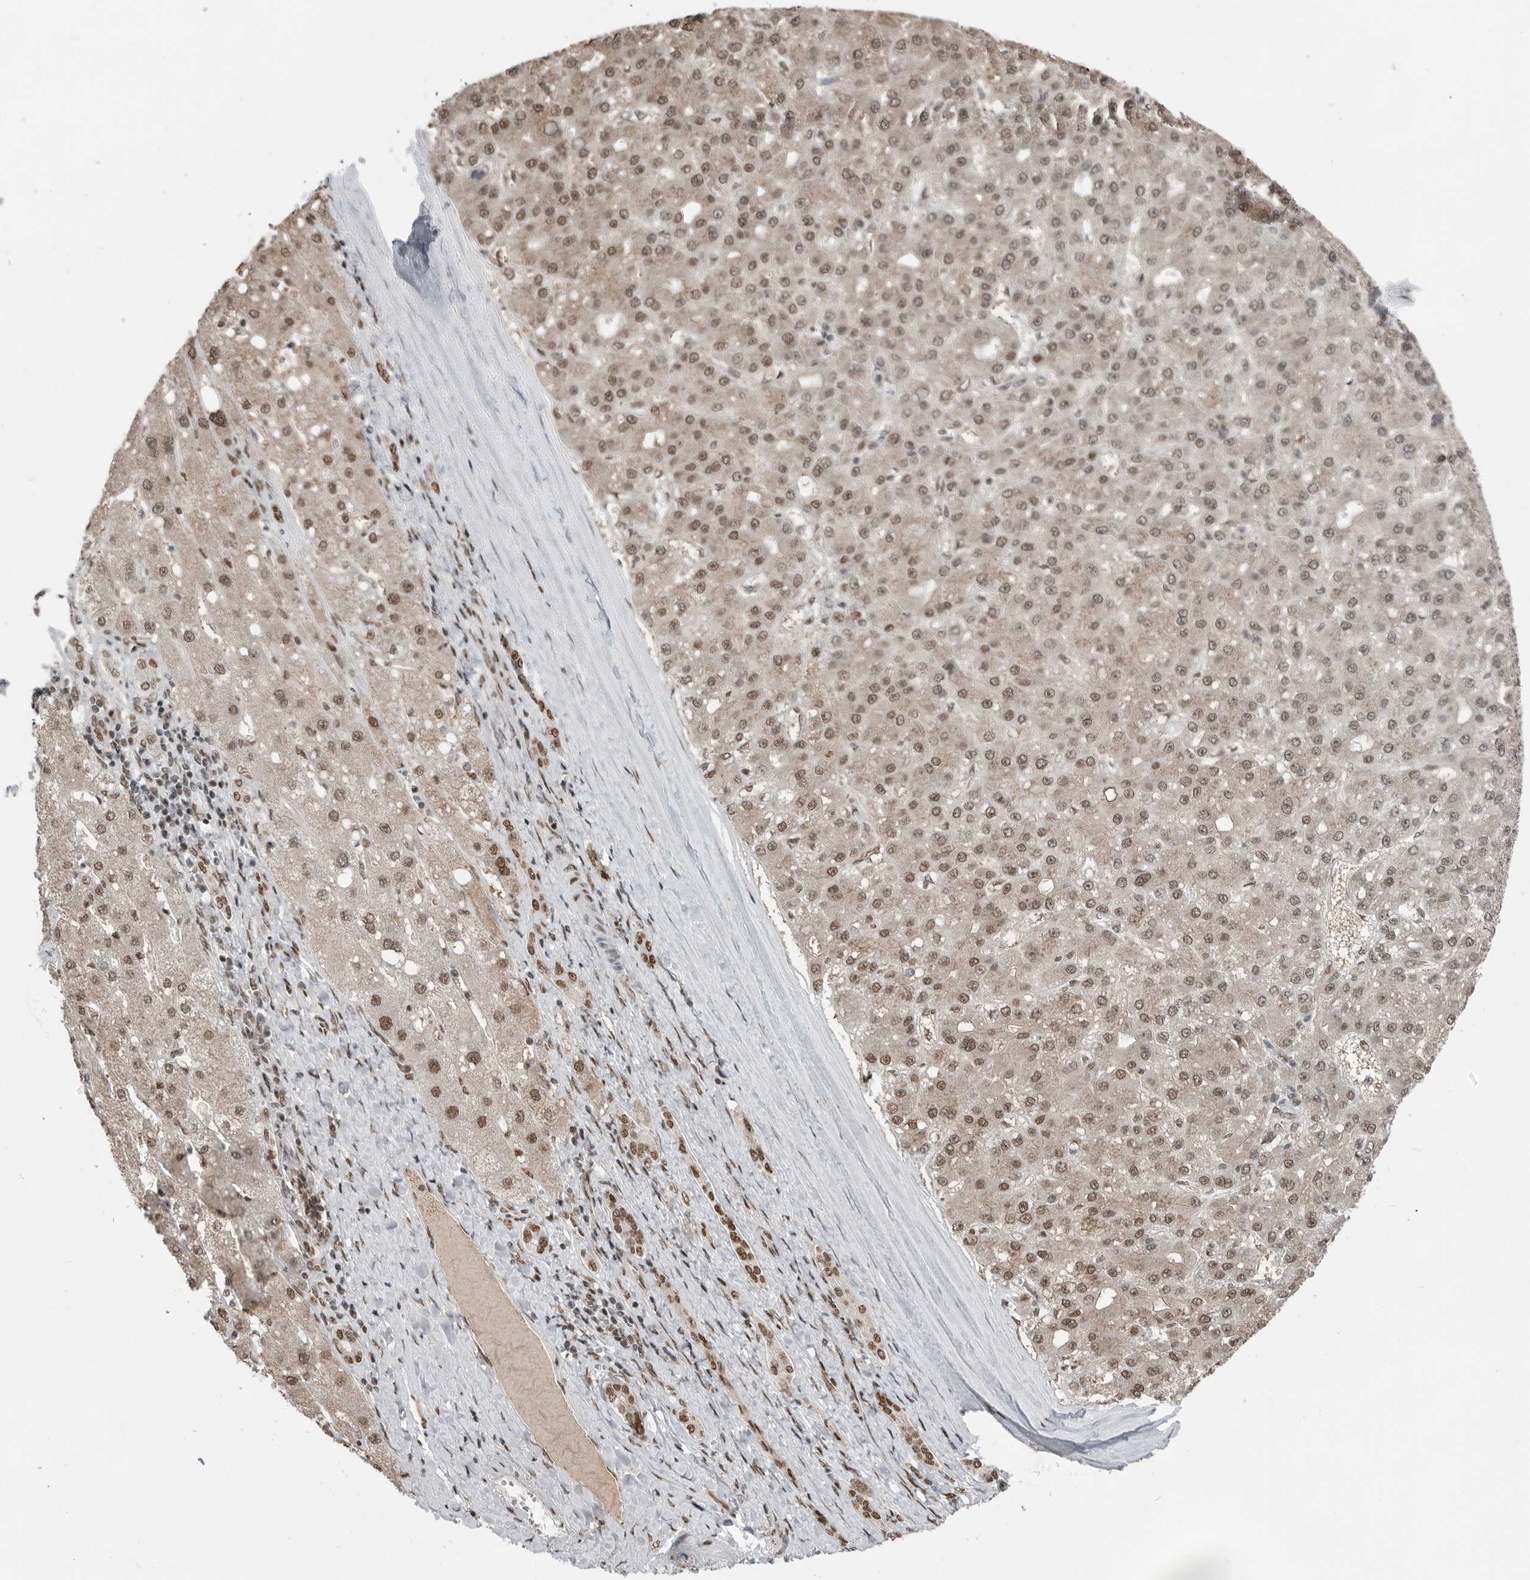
{"staining": {"intensity": "moderate", "quantity": ">75%", "location": "nuclear"}, "tissue": "liver cancer", "cell_type": "Tumor cells", "image_type": "cancer", "snomed": [{"axis": "morphology", "description": "Carcinoma, Hepatocellular, NOS"}, {"axis": "topography", "description": "Liver"}], "caption": "Tumor cells show medium levels of moderate nuclear positivity in about >75% of cells in human hepatocellular carcinoma (liver).", "gene": "BLZF1", "patient": {"sex": "male", "age": 67}}